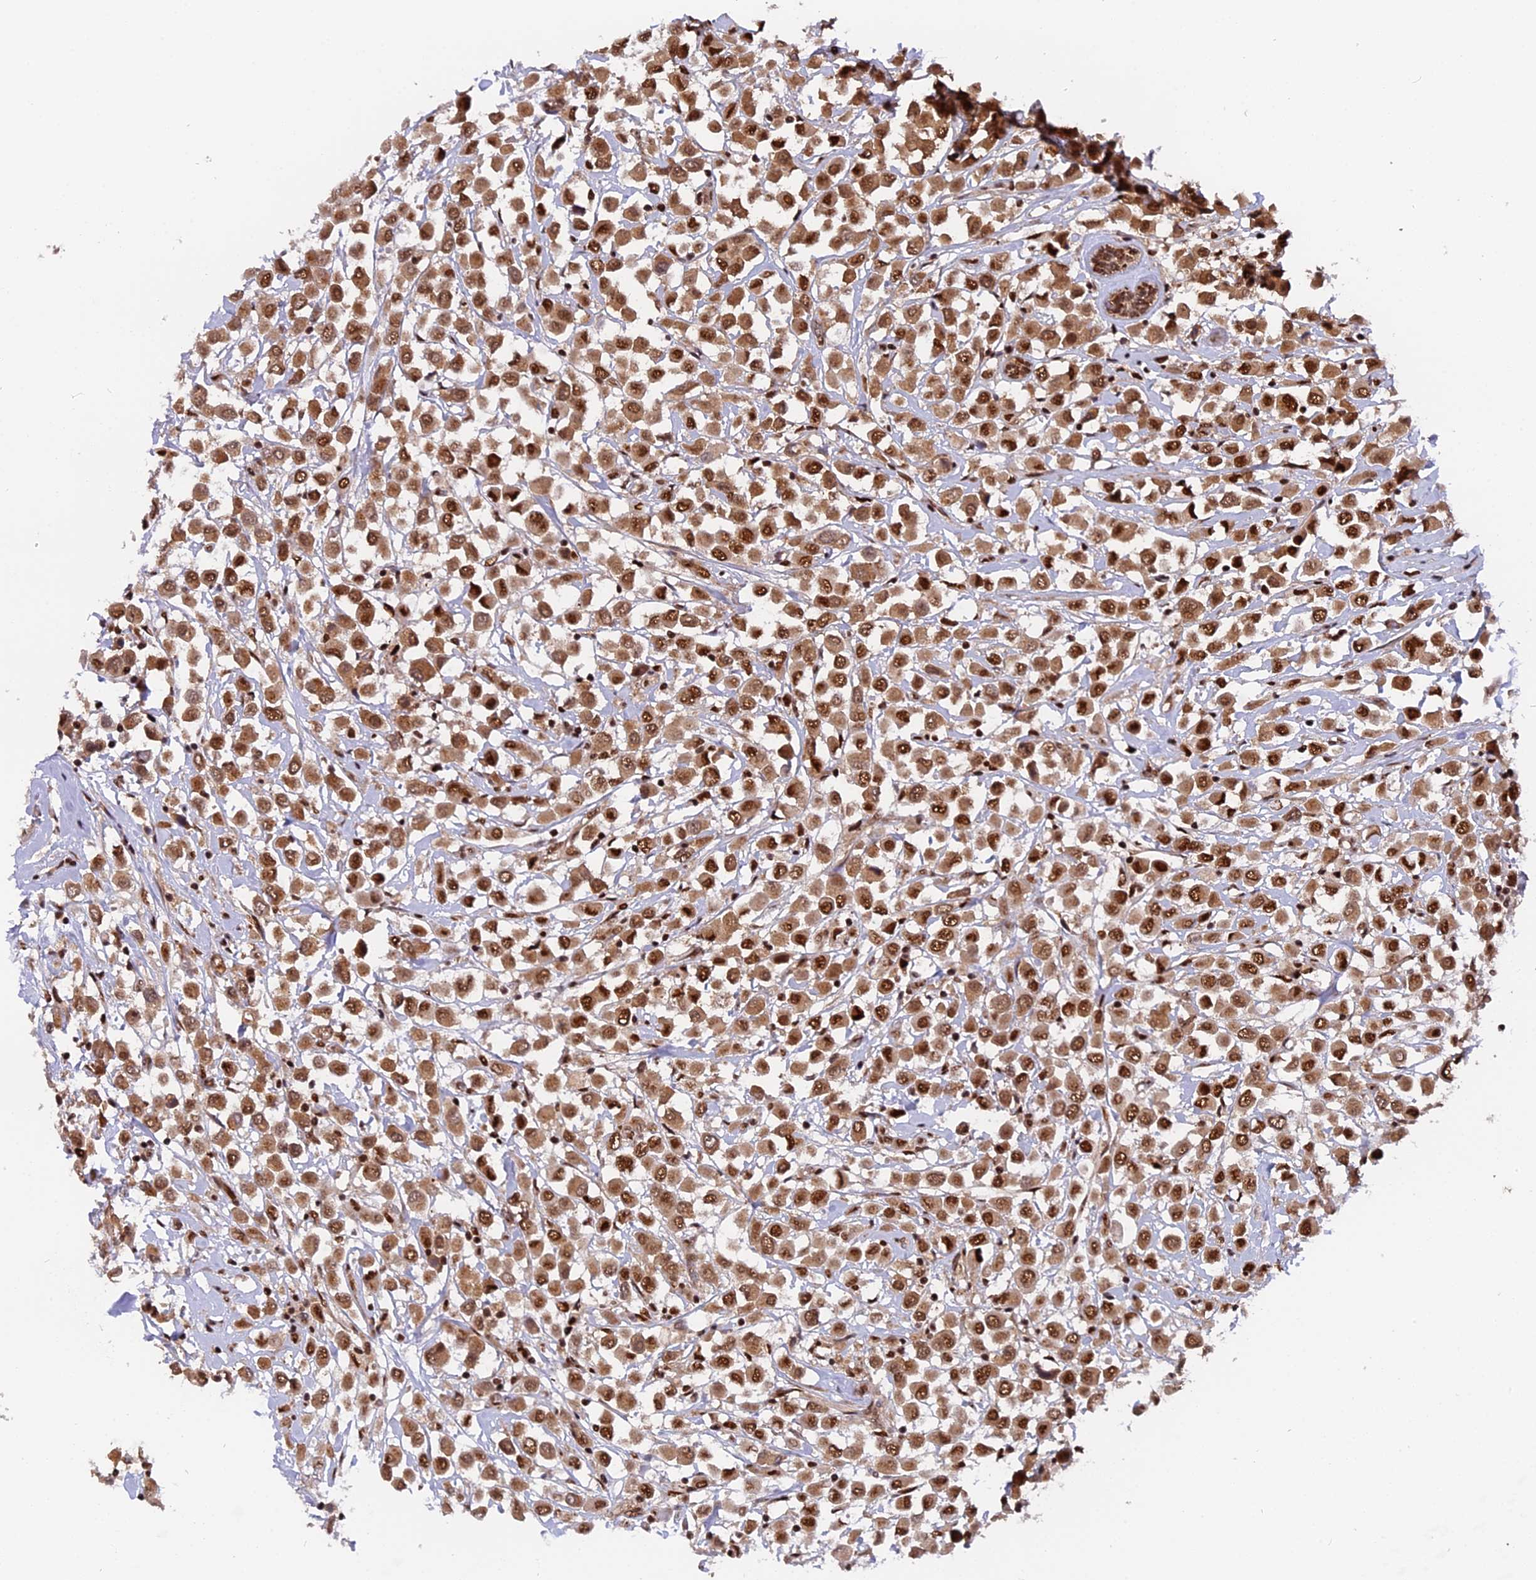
{"staining": {"intensity": "moderate", "quantity": ">75%", "location": "cytoplasmic/membranous,nuclear"}, "tissue": "breast cancer", "cell_type": "Tumor cells", "image_type": "cancer", "snomed": [{"axis": "morphology", "description": "Duct carcinoma"}, {"axis": "topography", "description": "Breast"}], "caption": "A histopathology image of human breast cancer (infiltrating ductal carcinoma) stained for a protein exhibits moderate cytoplasmic/membranous and nuclear brown staining in tumor cells. The staining is performed using DAB brown chromogen to label protein expression. The nuclei are counter-stained blue using hematoxylin.", "gene": "RAMAC", "patient": {"sex": "female", "age": 61}}